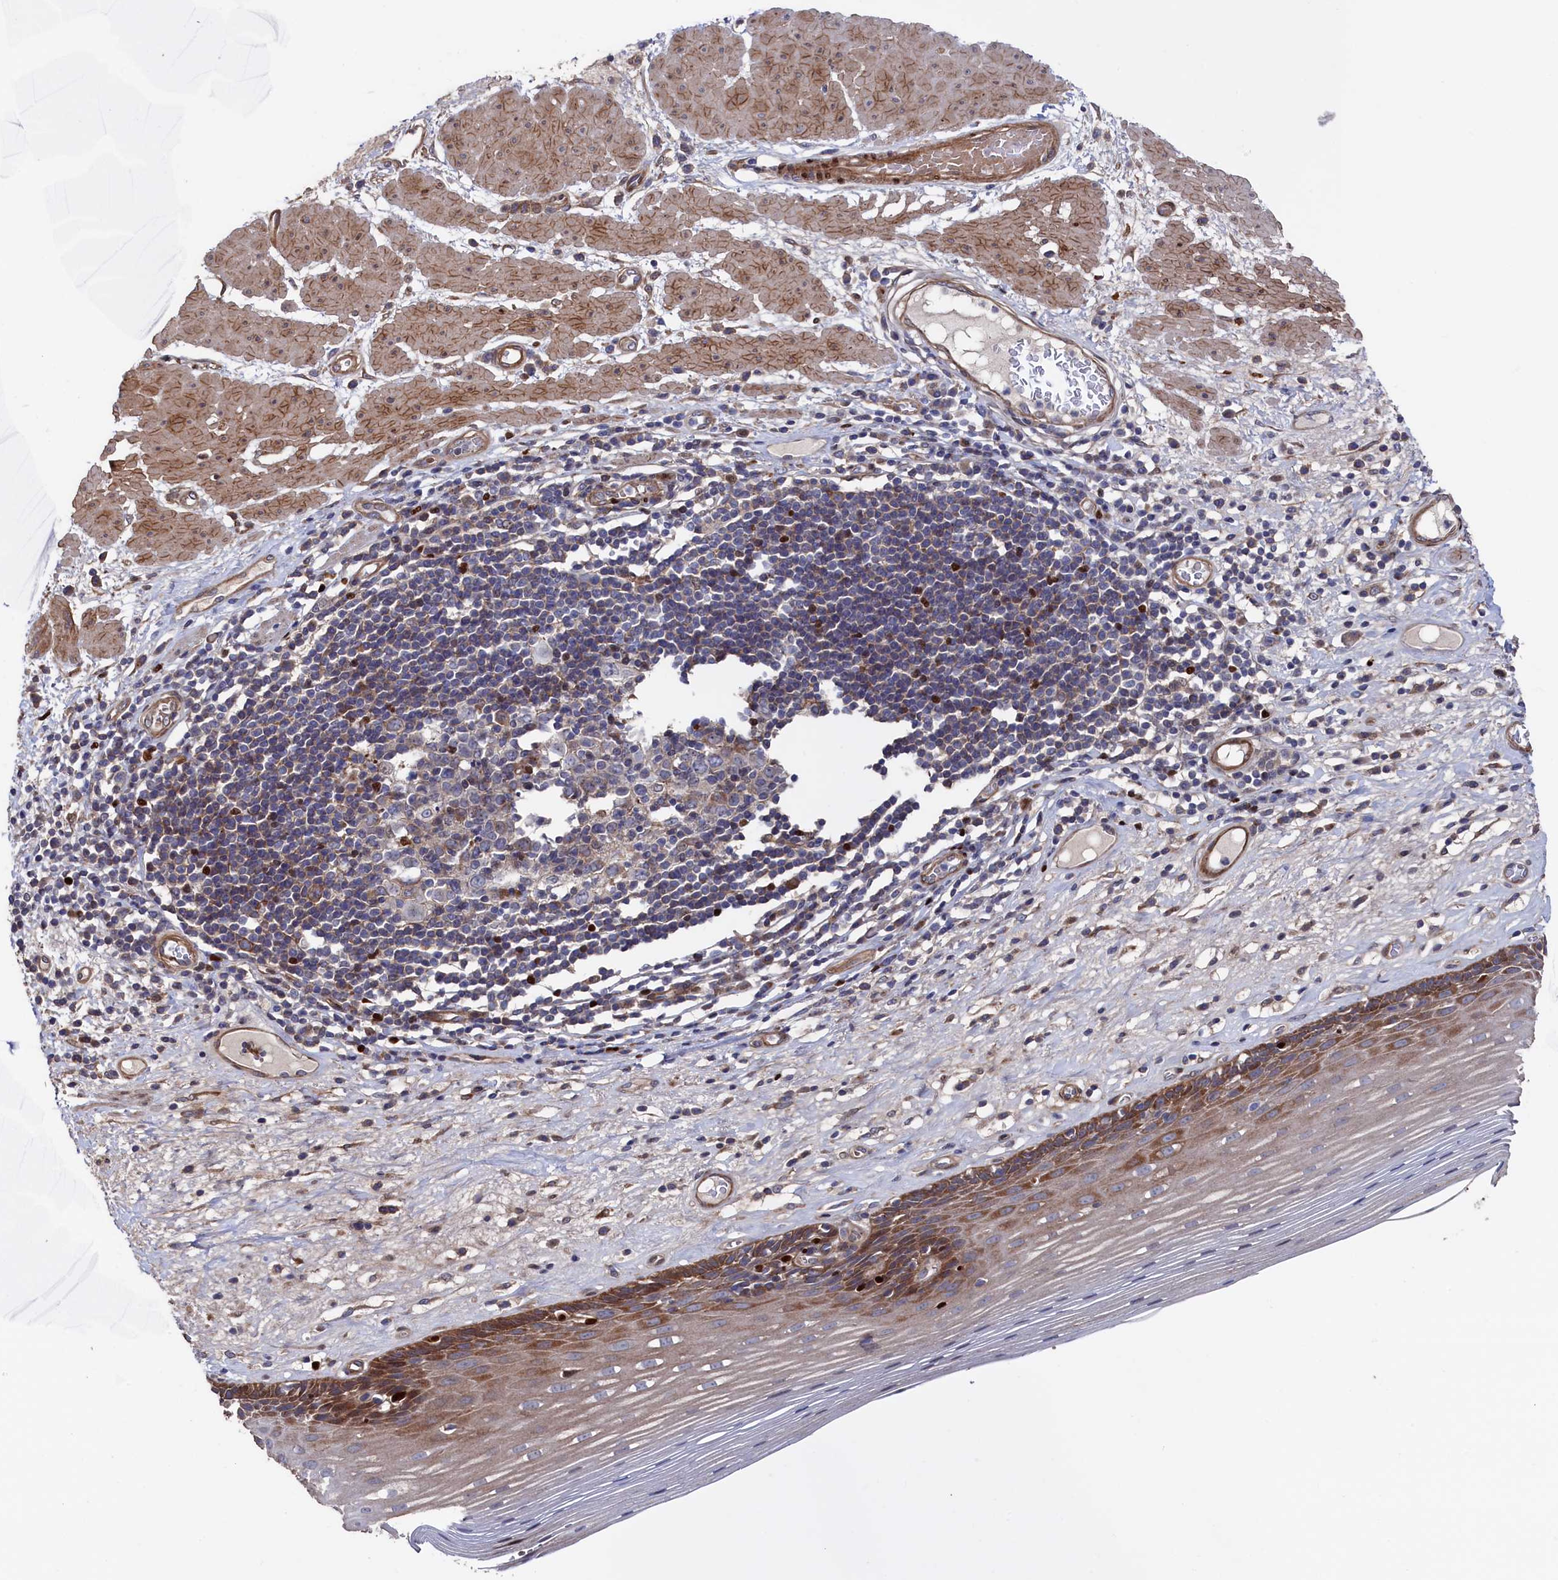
{"staining": {"intensity": "moderate", "quantity": "<25%", "location": "cytoplasmic/membranous"}, "tissue": "esophagus", "cell_type": "Squamous epithelial cells", "image_type": "normal", "snomed": [{"axis": "morphology", "description": "Normal tissue, NOS"}, {"axis": "topography", "description": "Esophagus"}], "caption": "Immunohistochemical staining of unremarkable human esophagus reveals low levels of moderate cytoplasmic/membranous staining in approximately <25% of squamous epithelial cells. (IHC, brightfield microscopy, high magnification).", "gene": "ZNF891", "patient": {"sex": "male", "age": 62}}